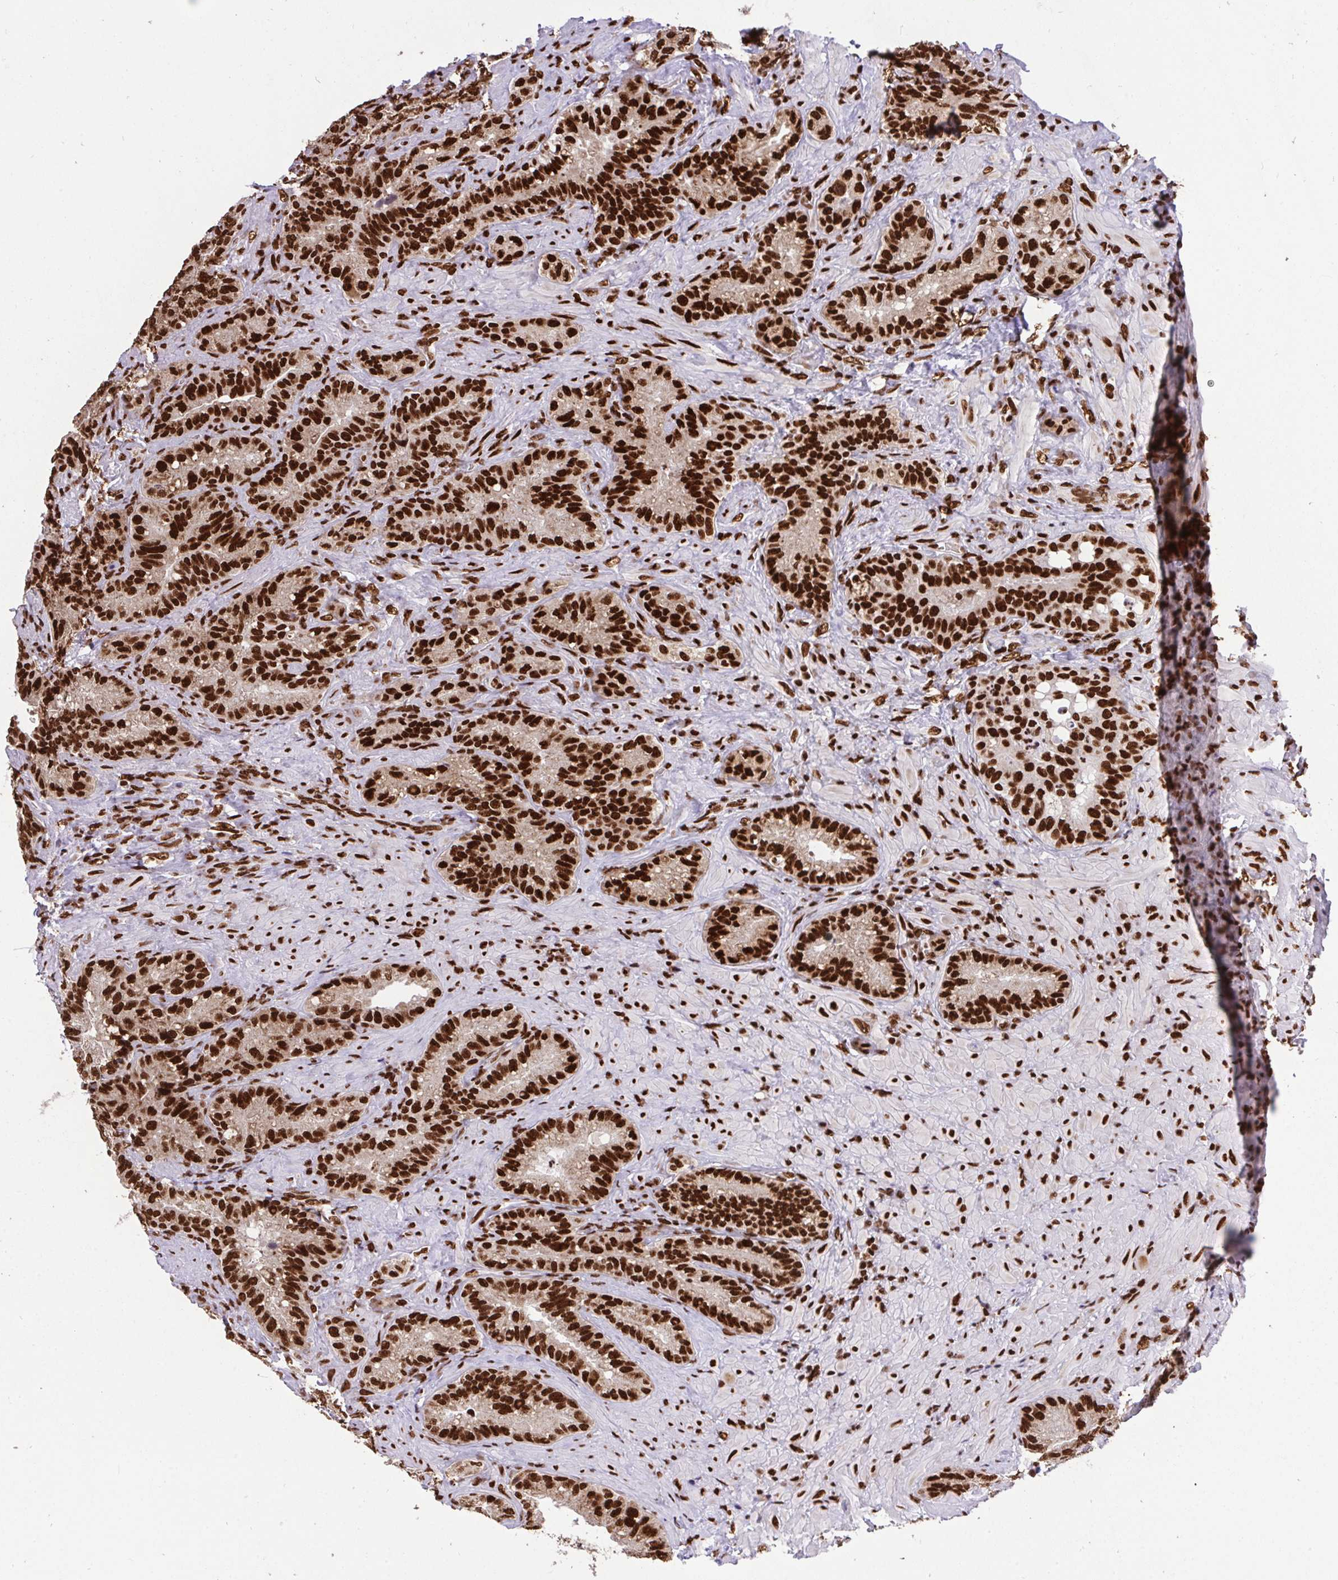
{"staining": {"intensity": "strong", "quantity": ">75%", "location": "nuclear"}, "tissue": "seminal vesicle", "cell_type": "Glandular cells", "image_type": "normal", "snomed": [{"axis": "morphology", "description": "Normal tissue, NOS"}, {"axis": "topography", "description": "Seminal veicle"}], "caption": "Immunohistochemical staining of normal human seminal vesicle demonstrates >75% levels of strong nuclear protein staining in about >75% of glandular cells. (IHC, brightfield microscopy, high magnification).", "gene": "ENSG00000268083", "patient": {"sex": "male", "age": 68}}